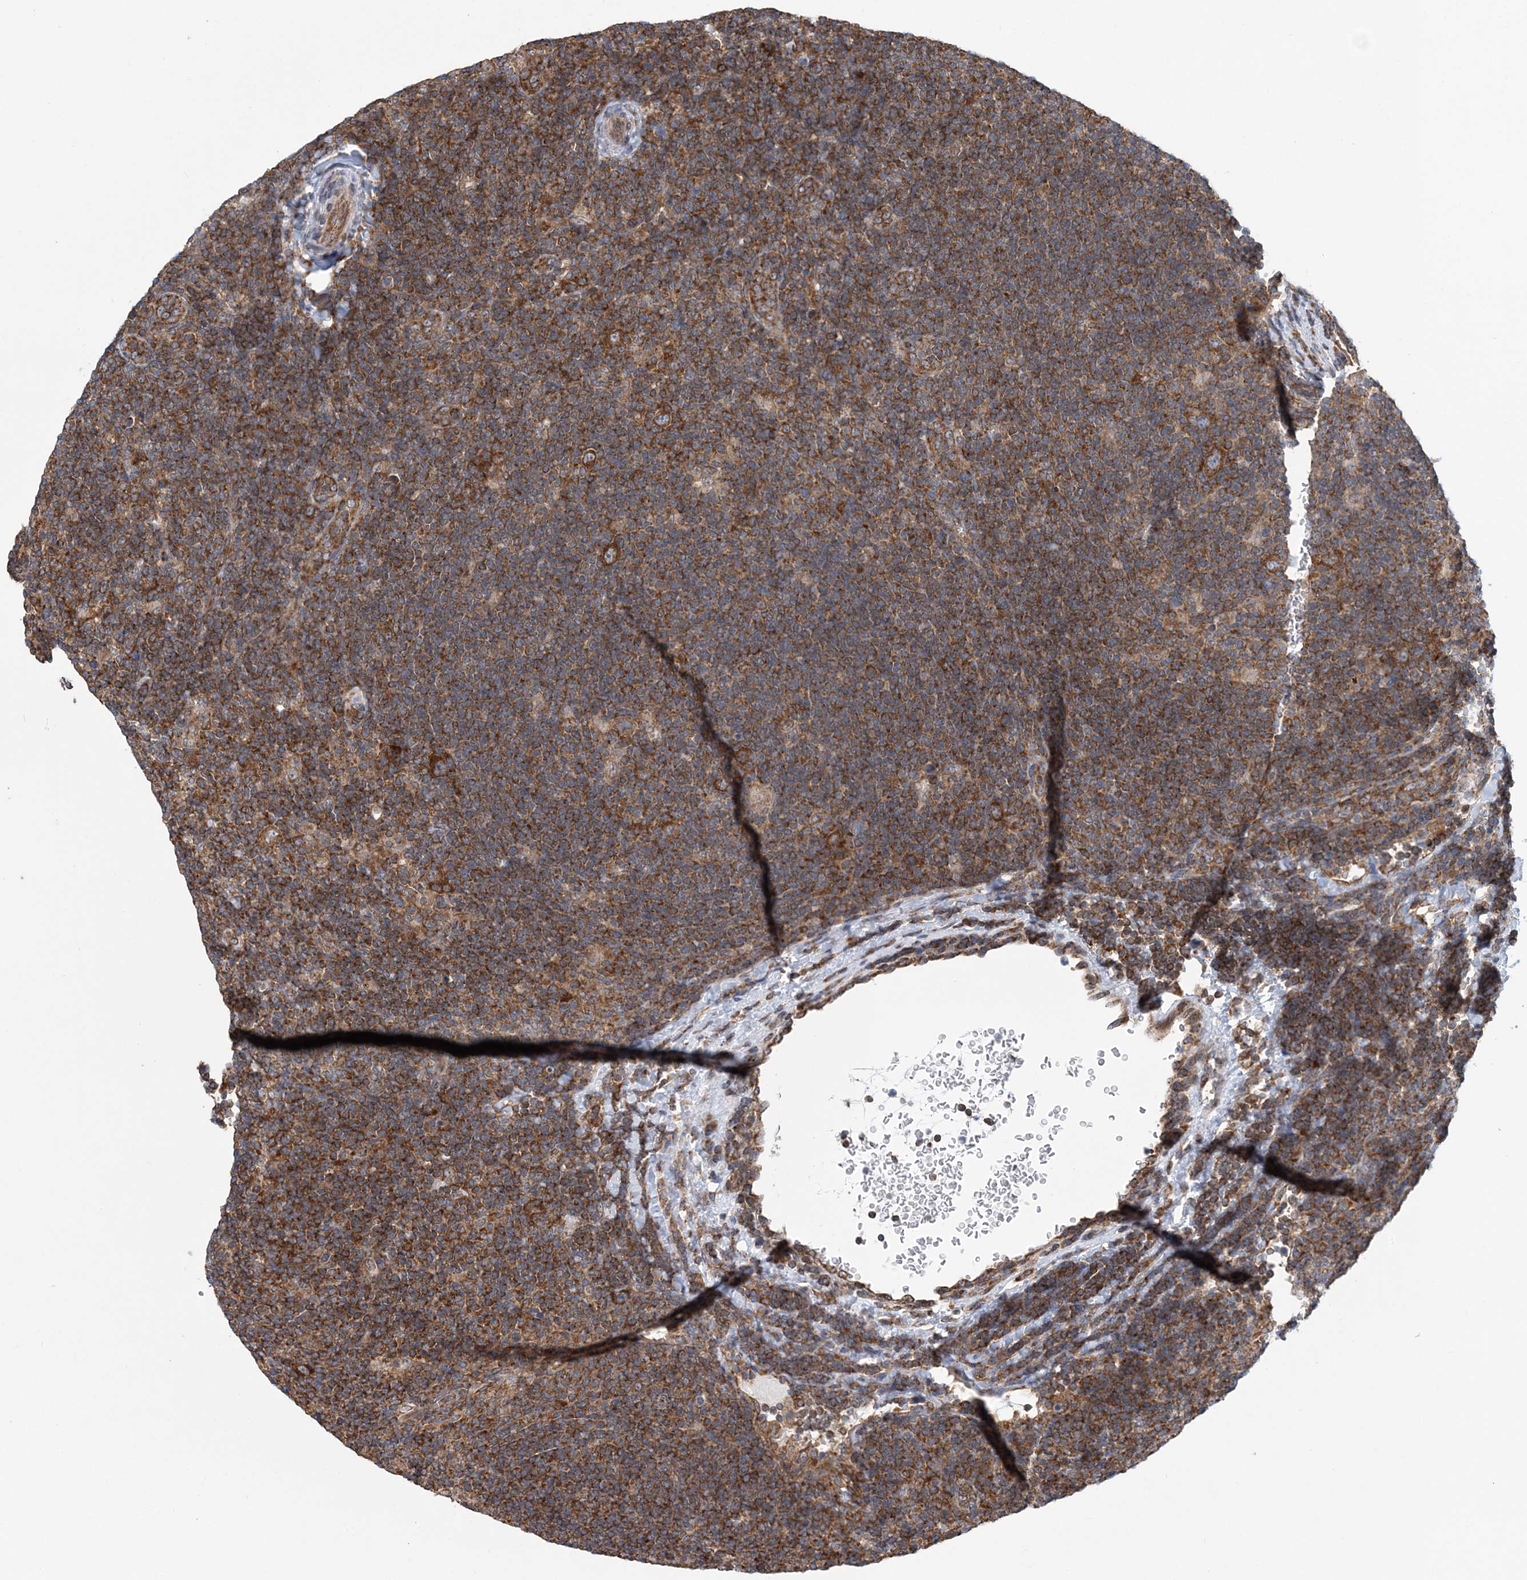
{"staining": {"intensity": "strong", "quantity": ">75%", "location": "cytoplasmic/membranous"}, "tissue": "lymphoma", "cell_type": "Tumor cells", "image_type": "cancer", "snomed": [{"axis": "morphology", "description": "Hodgkin's disease, NOS"}, {"axis": "topography", "description": "Lymph node"}], "caption": "Lymphoma tissue demonstrates strong cytoplasmic/membranous positivity in approximately >75% of tumor cells, visualized by immunohistochemistry.", "gene": "PHF1", "patient": {"sex": "female", "age": 57}}